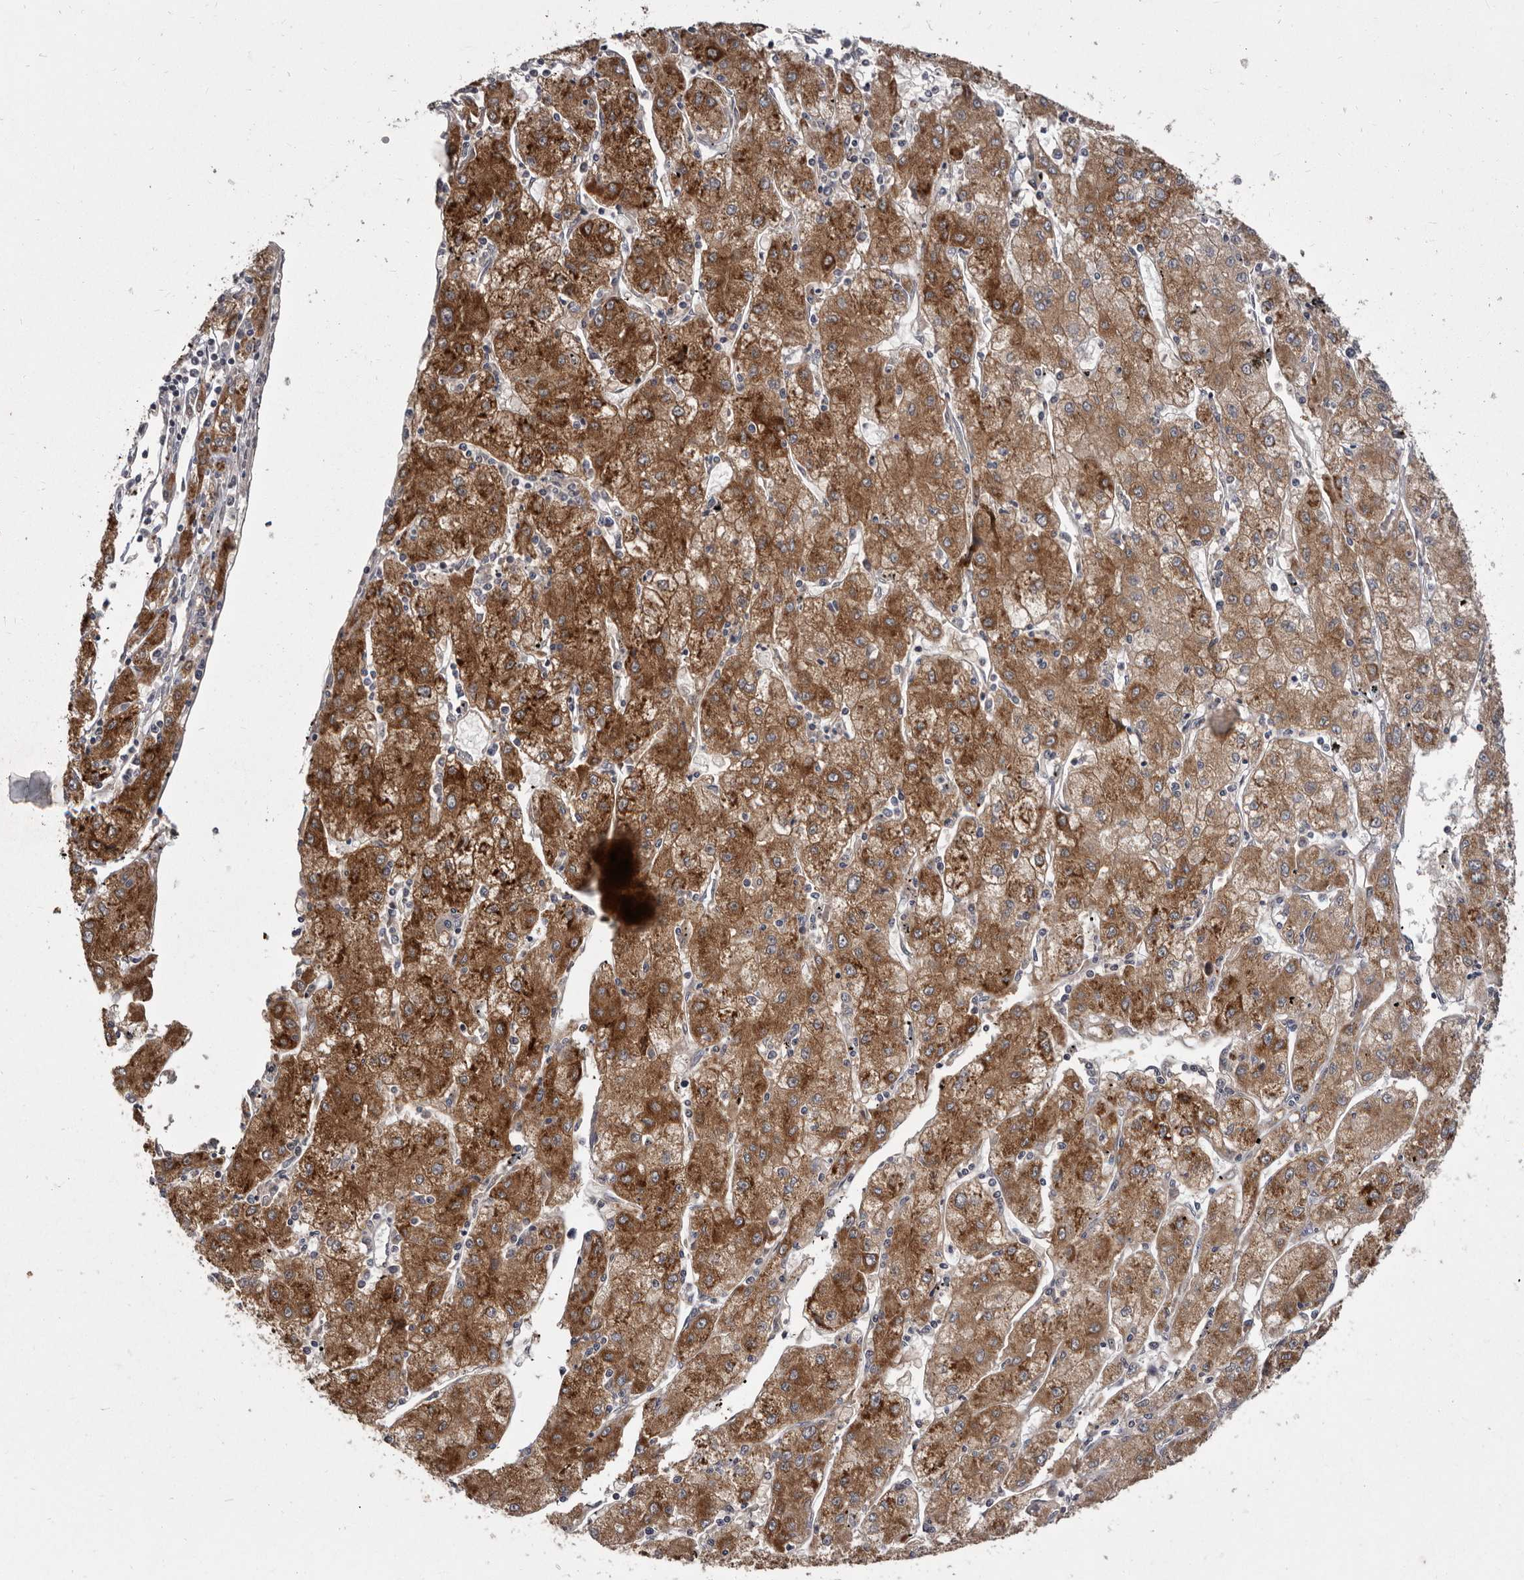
{"staining": {"intensity": "strong", "quantity": ">75%", "location": "cytoplasmic/membranous"}, "tissue": "liver cancer", "cell_type": "Tumor cells", "image_type": "cancer", "snomed": [{"axis": "morphology", "description": "Carcinoma, Hepatocellular, NOS"}, {"axis": "topography", "description": "Liver"}], "caption": "Immunohistochemistry (IHC) photomicrograph of neoplastic tissue: human liver cancer stained using IHC reveals high levels of strong protein expression localized specifically in the cytoplasmic/membranous of tumor cells, appearing as a cytoplasmic/membranous brown color.", "gene": "FLAD1", "patient": {"sex": "male", "age": 72}}